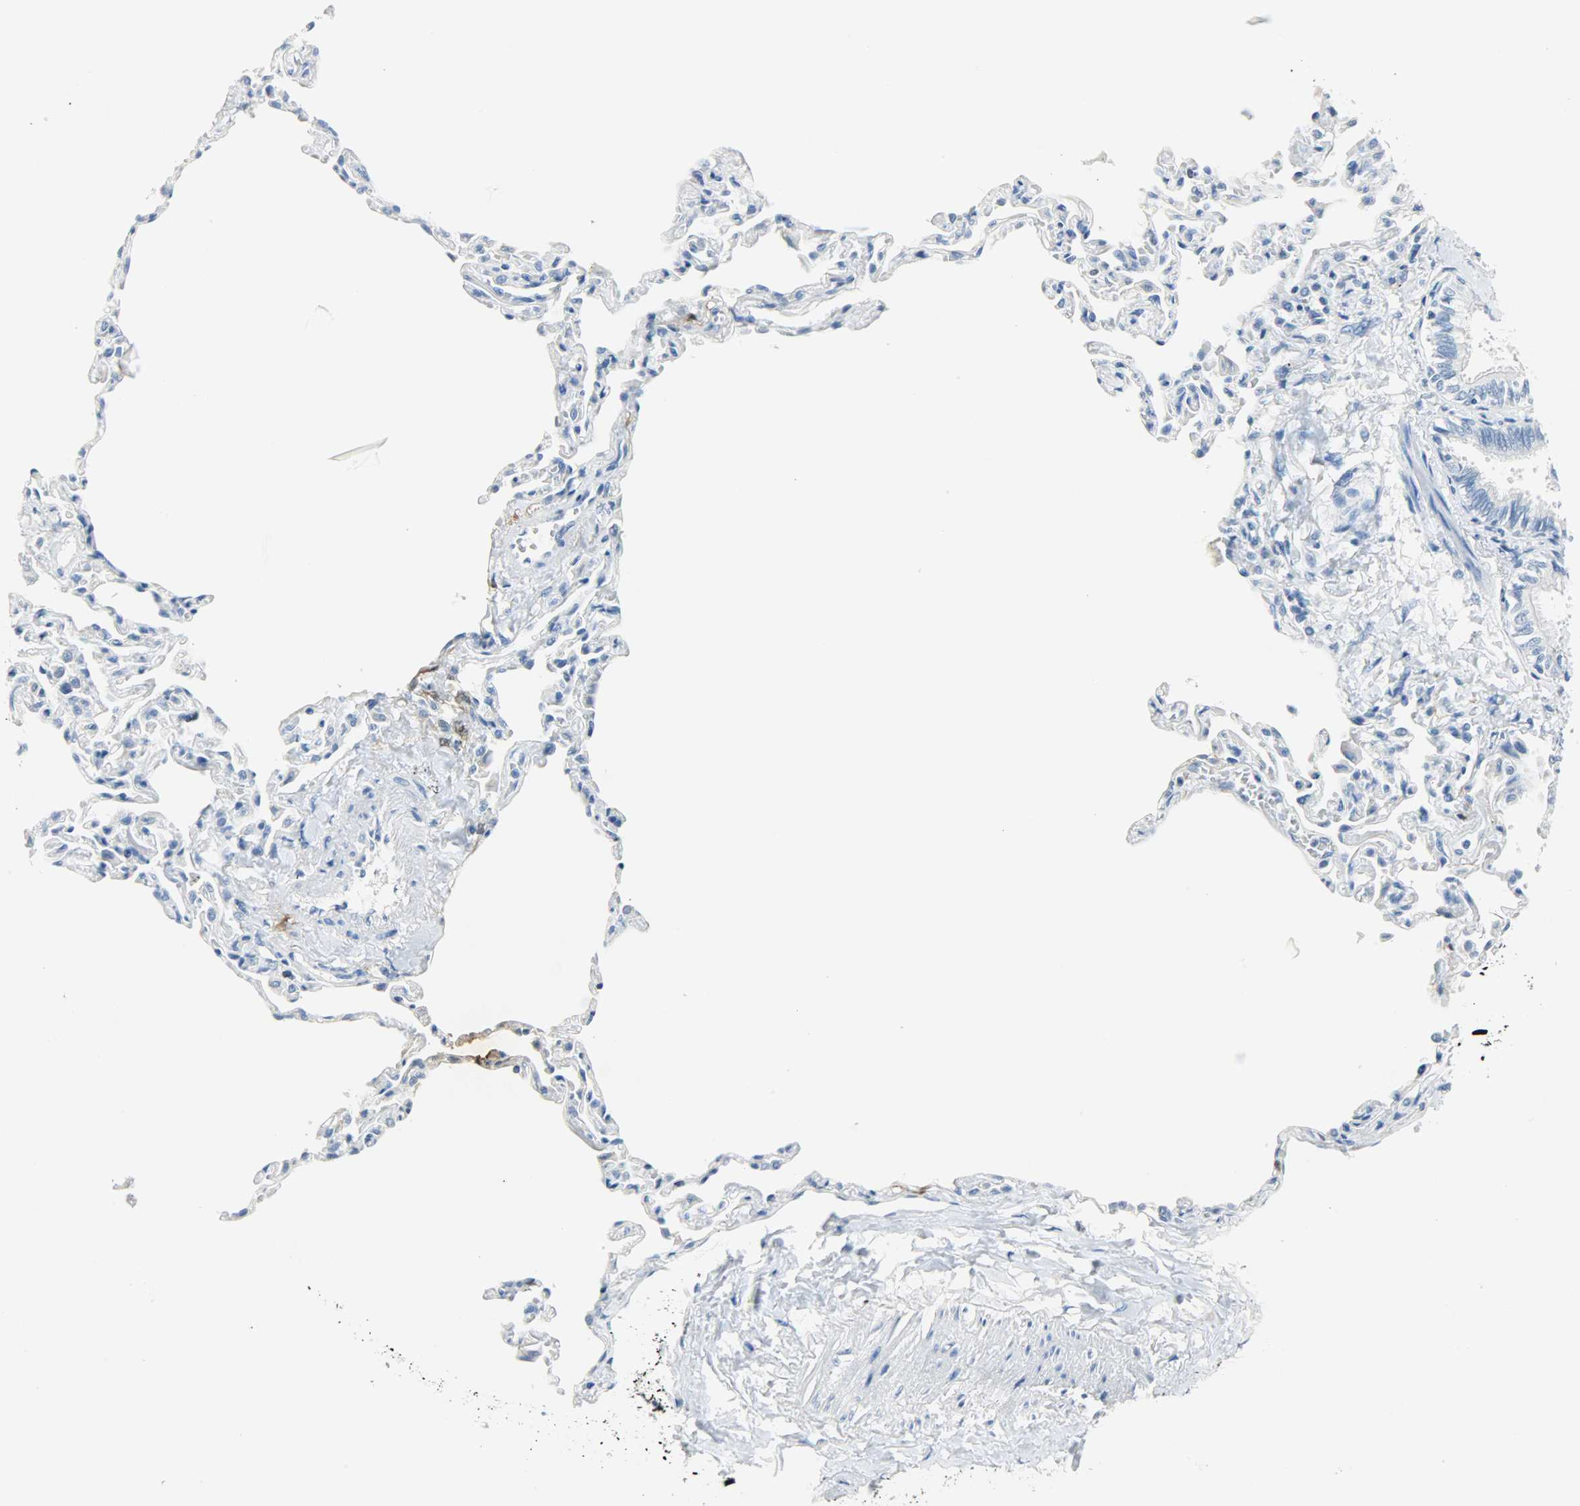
{"staining": {"intensity": "negative", "quantity": "none", "location": "none"}, "tissue": "bronchus", "cell_type": "Respiratory epithelial cells", "image_type": "normal", "snomed": [{"axis": "morphology", "description": "Normal tissue, NOS"}, {"axis": "topography", "description": "Lung"}], "caption": "Immunohistochemistry image of unremarkable bronchus: bronchus stained with DAB demonstrates no significant protein staining in respiratory epithelial cells.", "gene": "CA3", "patient": {"sex": "male", "age": 64}}